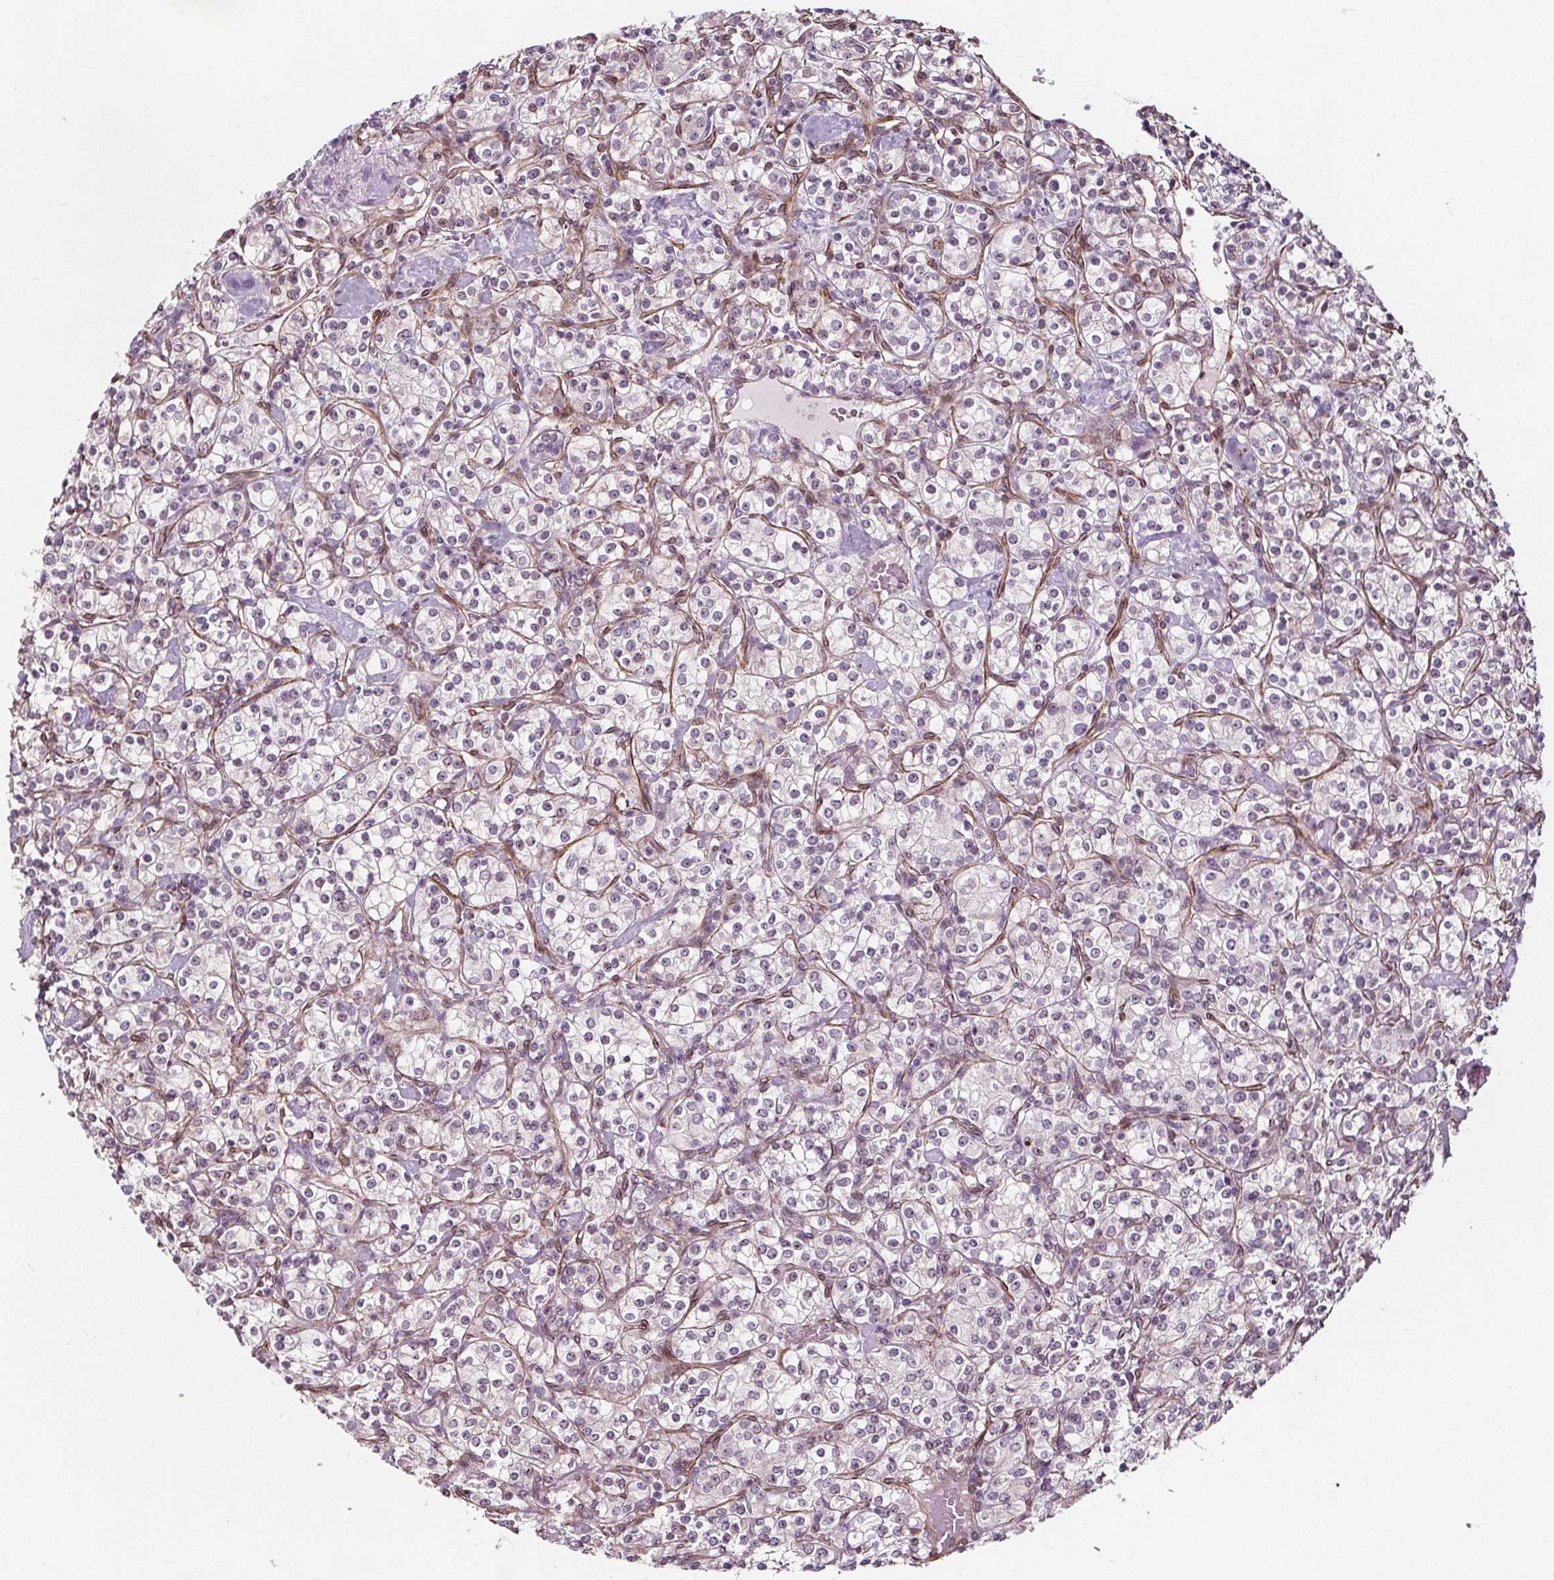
{"staining": {"intensity": "negative", "quantity": "none", "location": "none"}, "tissue": "renal cancer", "cell_type": "Tumor cells", "image_type": "cancer", "snomed": [{"axis": "morphology", "description": "Adenocarcinoma, NOS"}, {"axis": "topography", "description": "Kidney"}], "caption": "There is no significant staining in tumor cells of adenocarcinoma (renal).", "gene": "HAS1", "patient": {"sex": "male", "age": 77}}